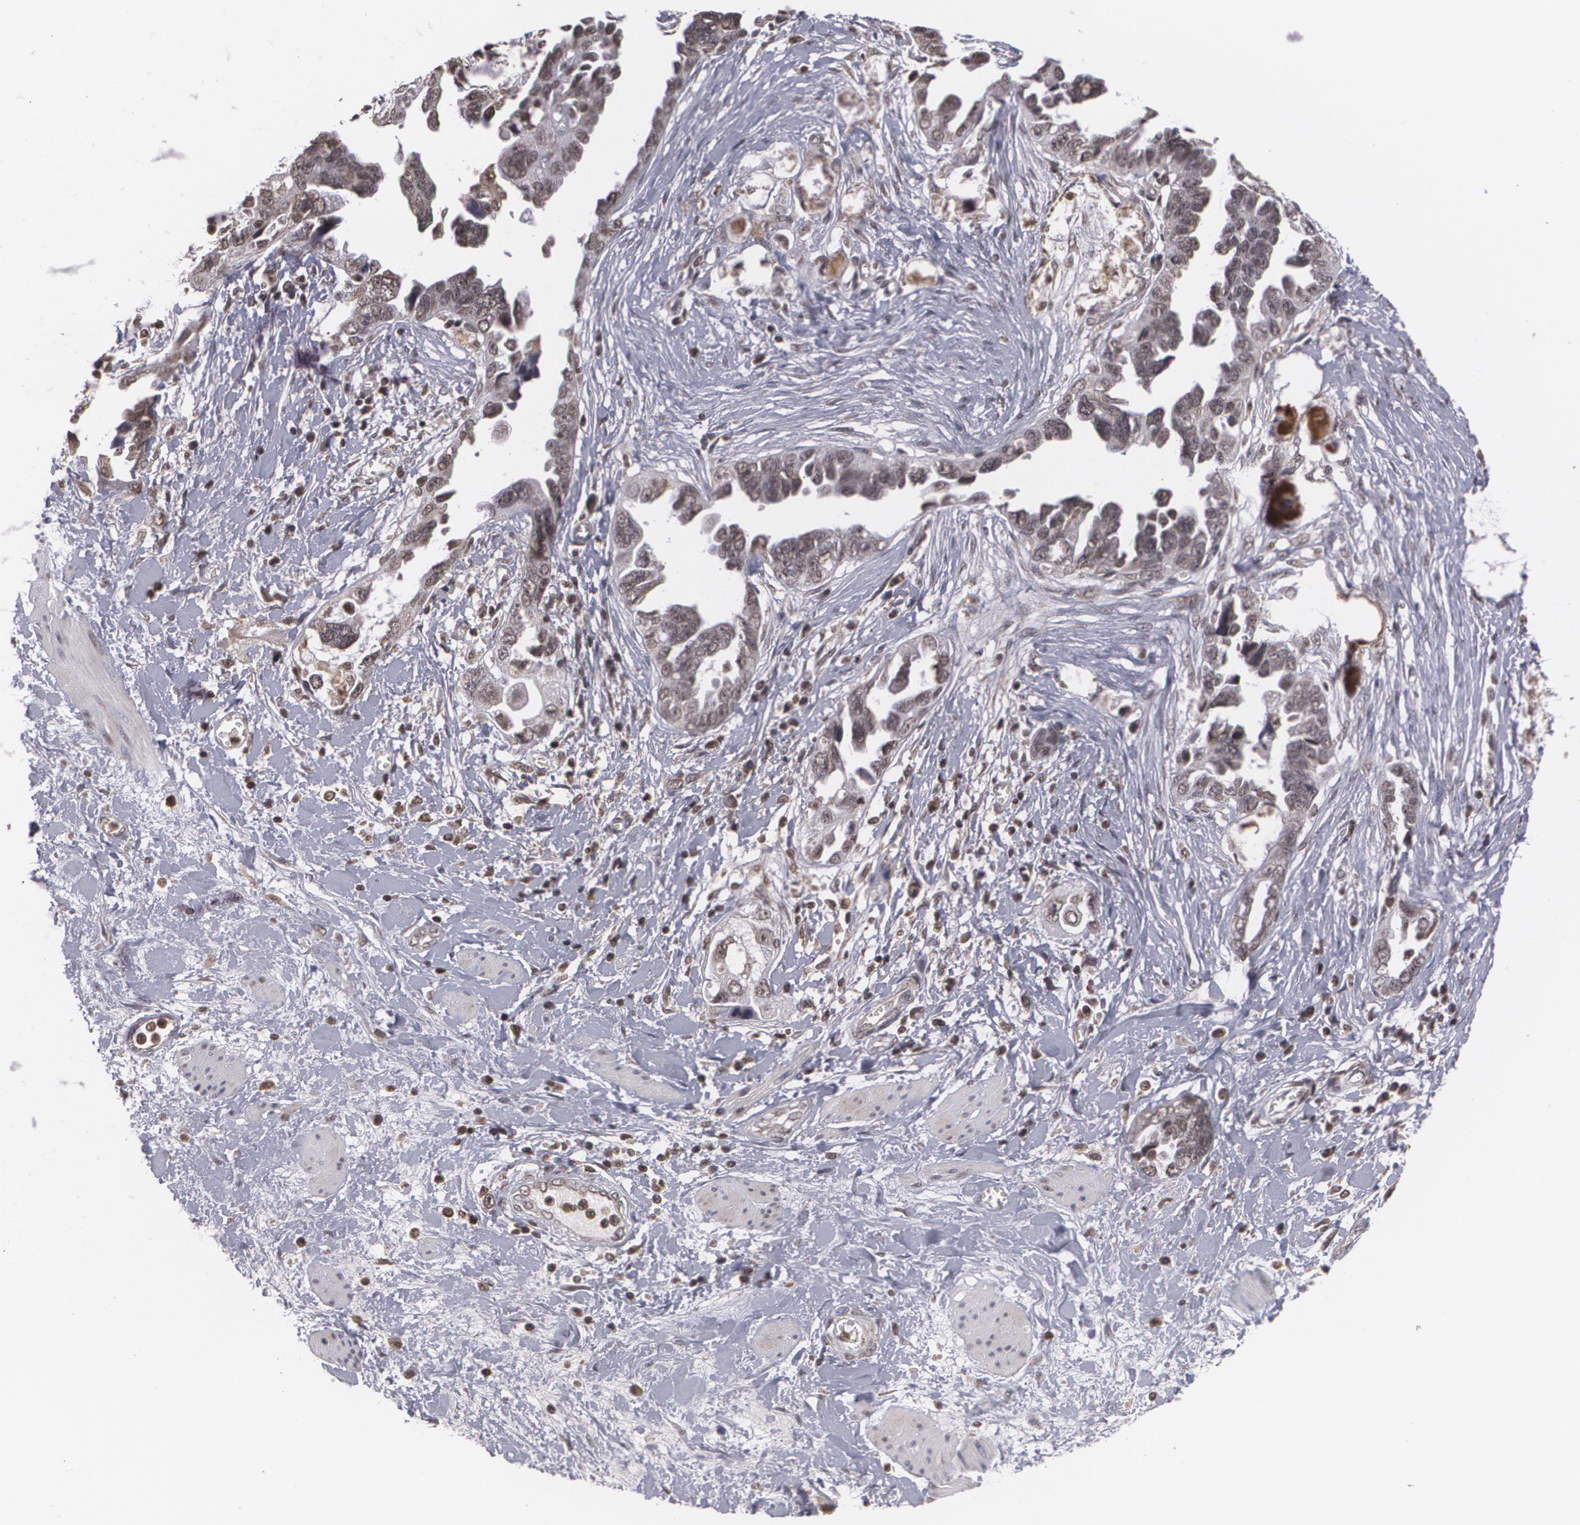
{"staining": {"intensity": "weak", "quantity": ">75%", "location": "nuclear"}, "tissue": "ovarian cancer", "cell_type": "Tumor cells", "image_type": "cancer", "snomed": [{"axis": "morphology", "description": "Cystadenocarcinoma, serous, NOS"}, {"axis": "topography", "description": "Ovary"}], "caption": "DAB immunohistochemical staining of human ovarian serous cystadenocarcinoma demonstrates weak nuclear protein positivity in about >75% of tumor cells.", "gene": "MXD1", "patient": {"sex": "female", "age": 63}}